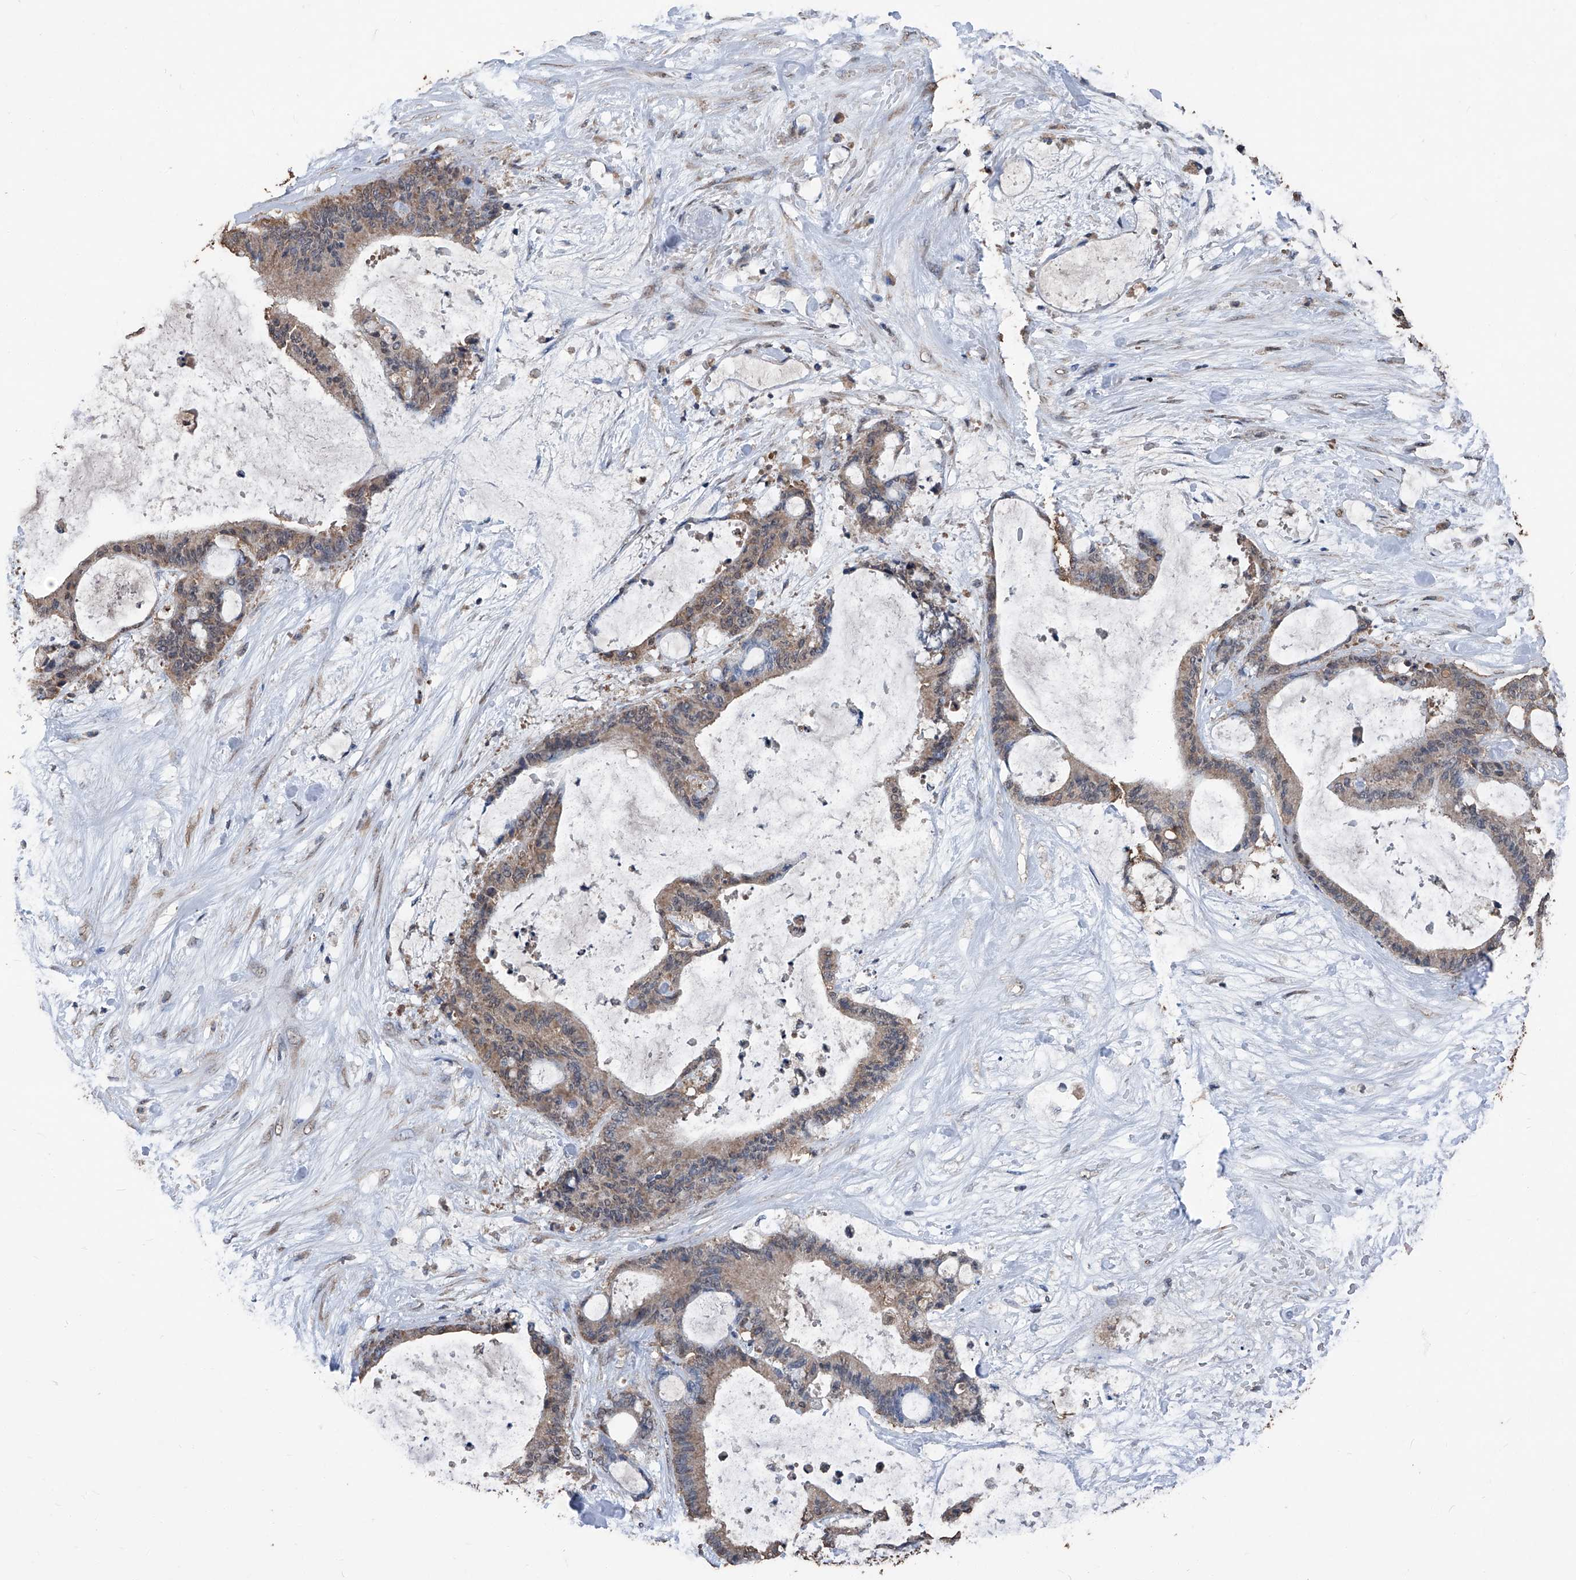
{"staining": {"intensity": "moderate", "quantity": ">75%", "location": "cytoplasmic/membranous"}, "tissue": "liver cancer", "cell_type": "Tumor cells", "image_type": "cancer", "snomed": [{"axis": "morphology", "description": "Cholangiocarcinoma"}, {"axis": "topography", "description": "Liver"}], "caption": "Immunohistochemical staining of cholangiocarcinoma (liver) shows medium levels of moderate cytoplasmic/membranous positivity in about >75% of tumor cells.", "gene": "STARD7", "patient": {"sex": "female", "age": 73}}